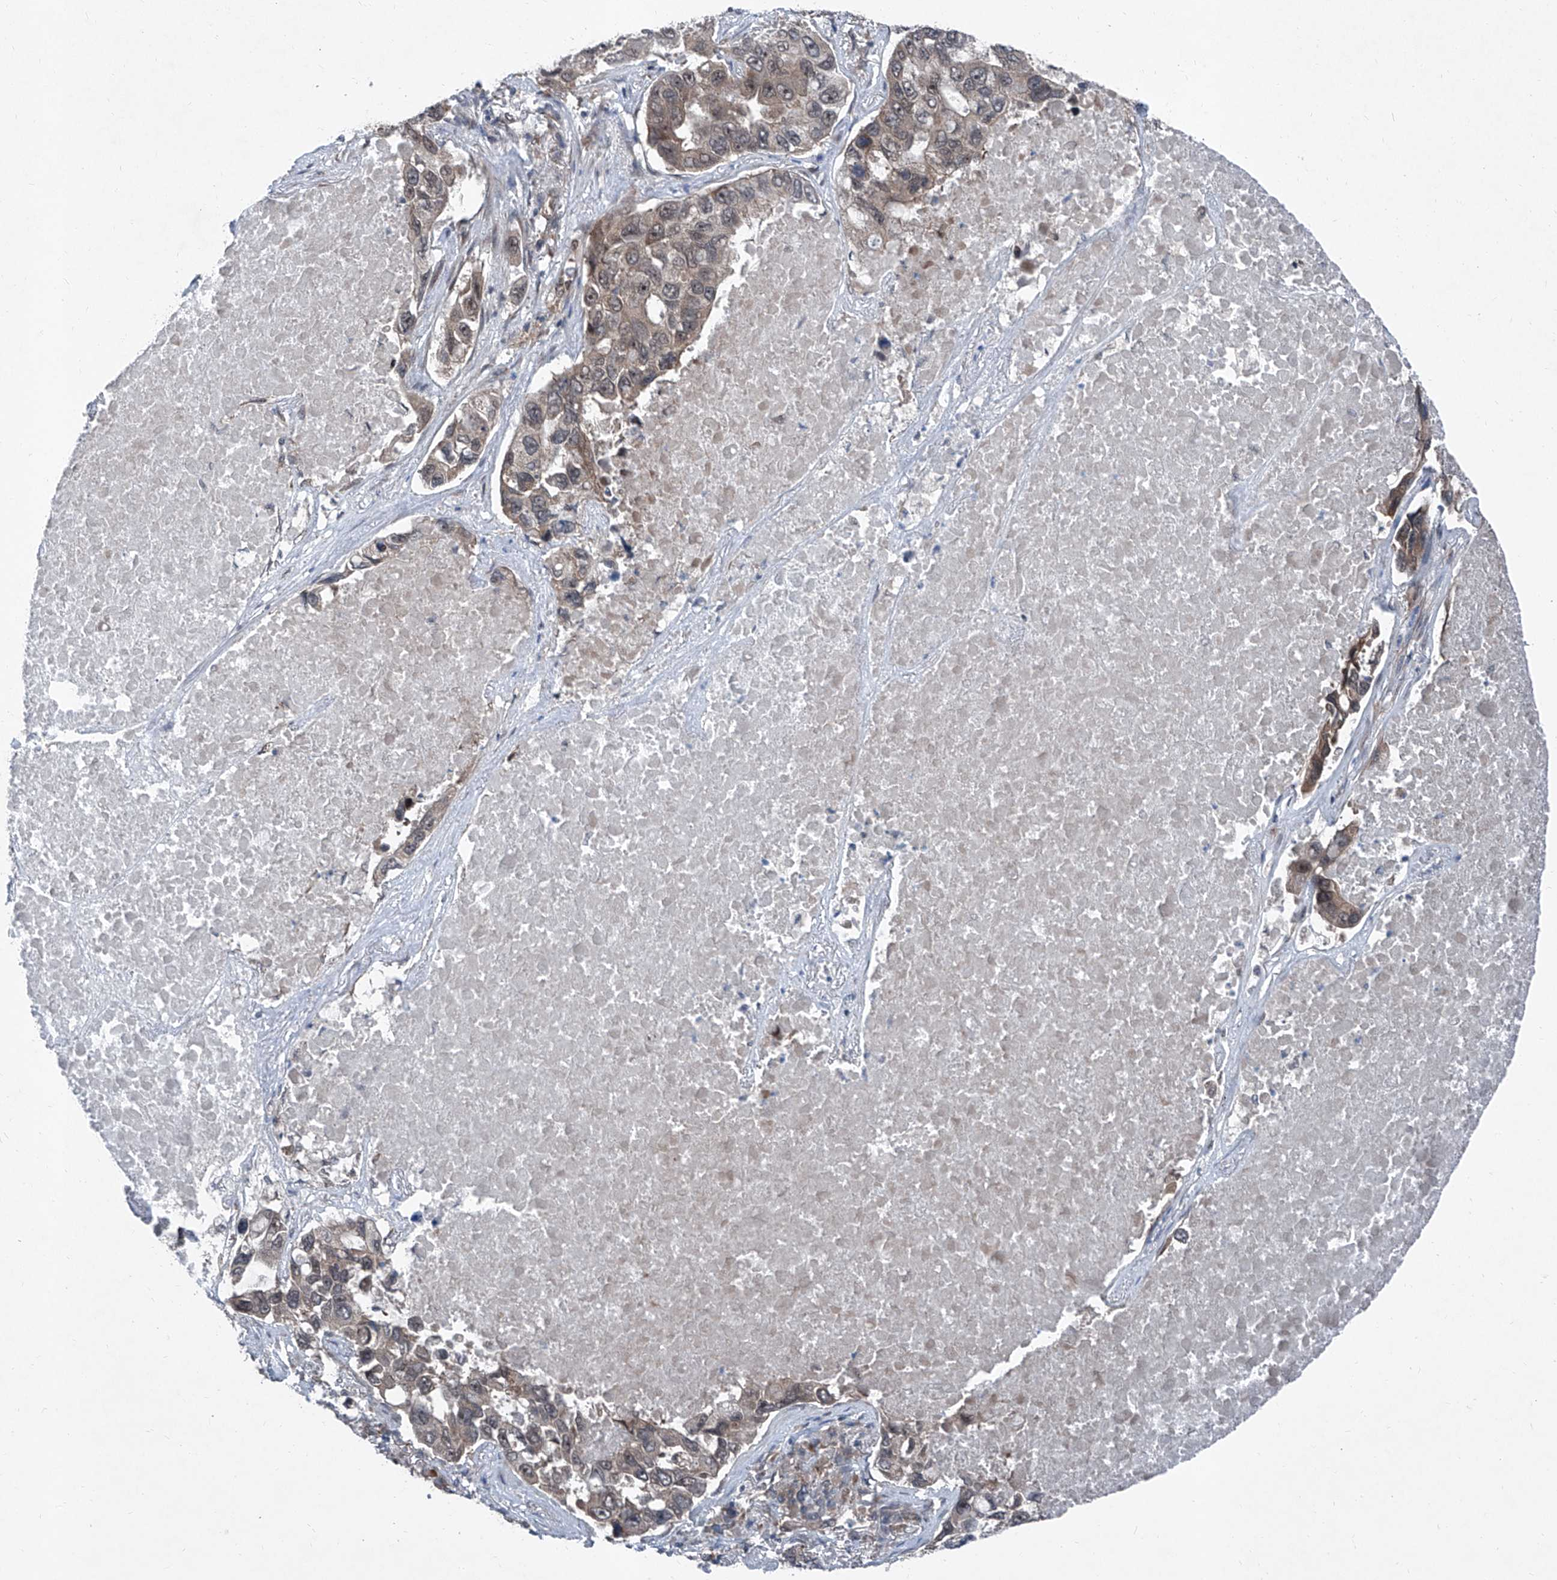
{"staining": {"intensity": "moderate", "quantity": ">75%", "location": "cytoplasmic/membranous,nuclear"}, "tissue": "lung cancer", "cell_type": "Tumor cells", "image_type": "cancer", "snomed": [{"axis": "morphology", "description": "Adenocarcinoma, NOS"}, {"axis": "topography", "description": "Lung"}], "caption": "Adenocarcinoma (lung) stained with a protein marker reveals moderate staining in tumor cells.", "gene": "COA7", "patient": {"sex": "male", "age": 64}}